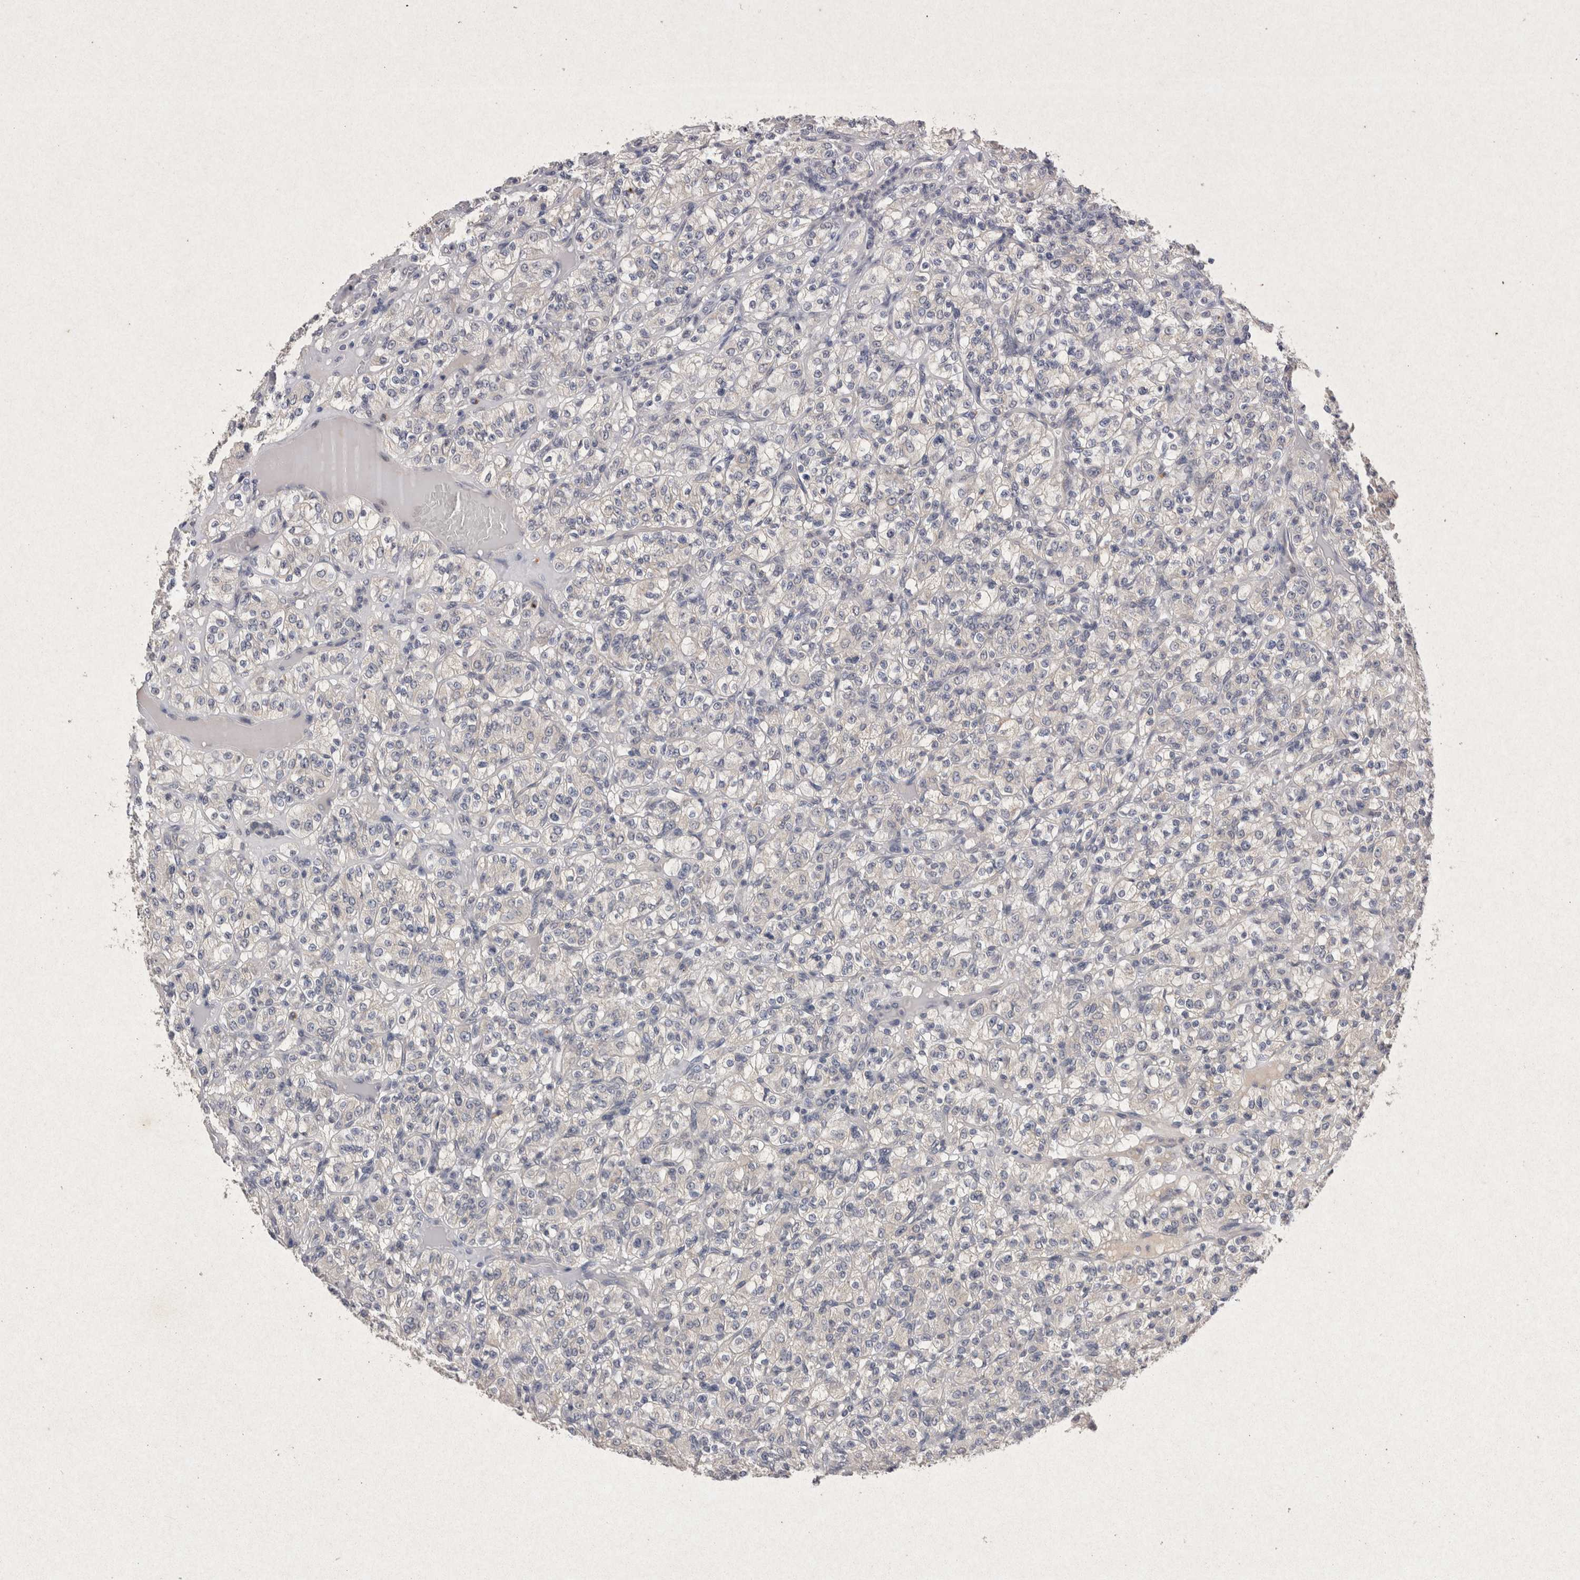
{"staining": {"intensity": "negative", "quantity": "none", "location": "none"}, "tissue": "renal cancer", "cell_type": "Tumor cells", "image_type": "cancer", "snomed": [{"axis": "morphology", "description": "Normal tissue, NOS"}, {"axis": "morphology", "description": "Adenocarcinoma, NOS"}, {"axis": "topography", "description": "Kidney"}], "caption": "Renal cancer (adenocarcinoma) was stained to show a protein in brown. There is no significant staining in tumor cells.", "gene": "RASSF3", "patient": {"sex": "female", "age": 72}}